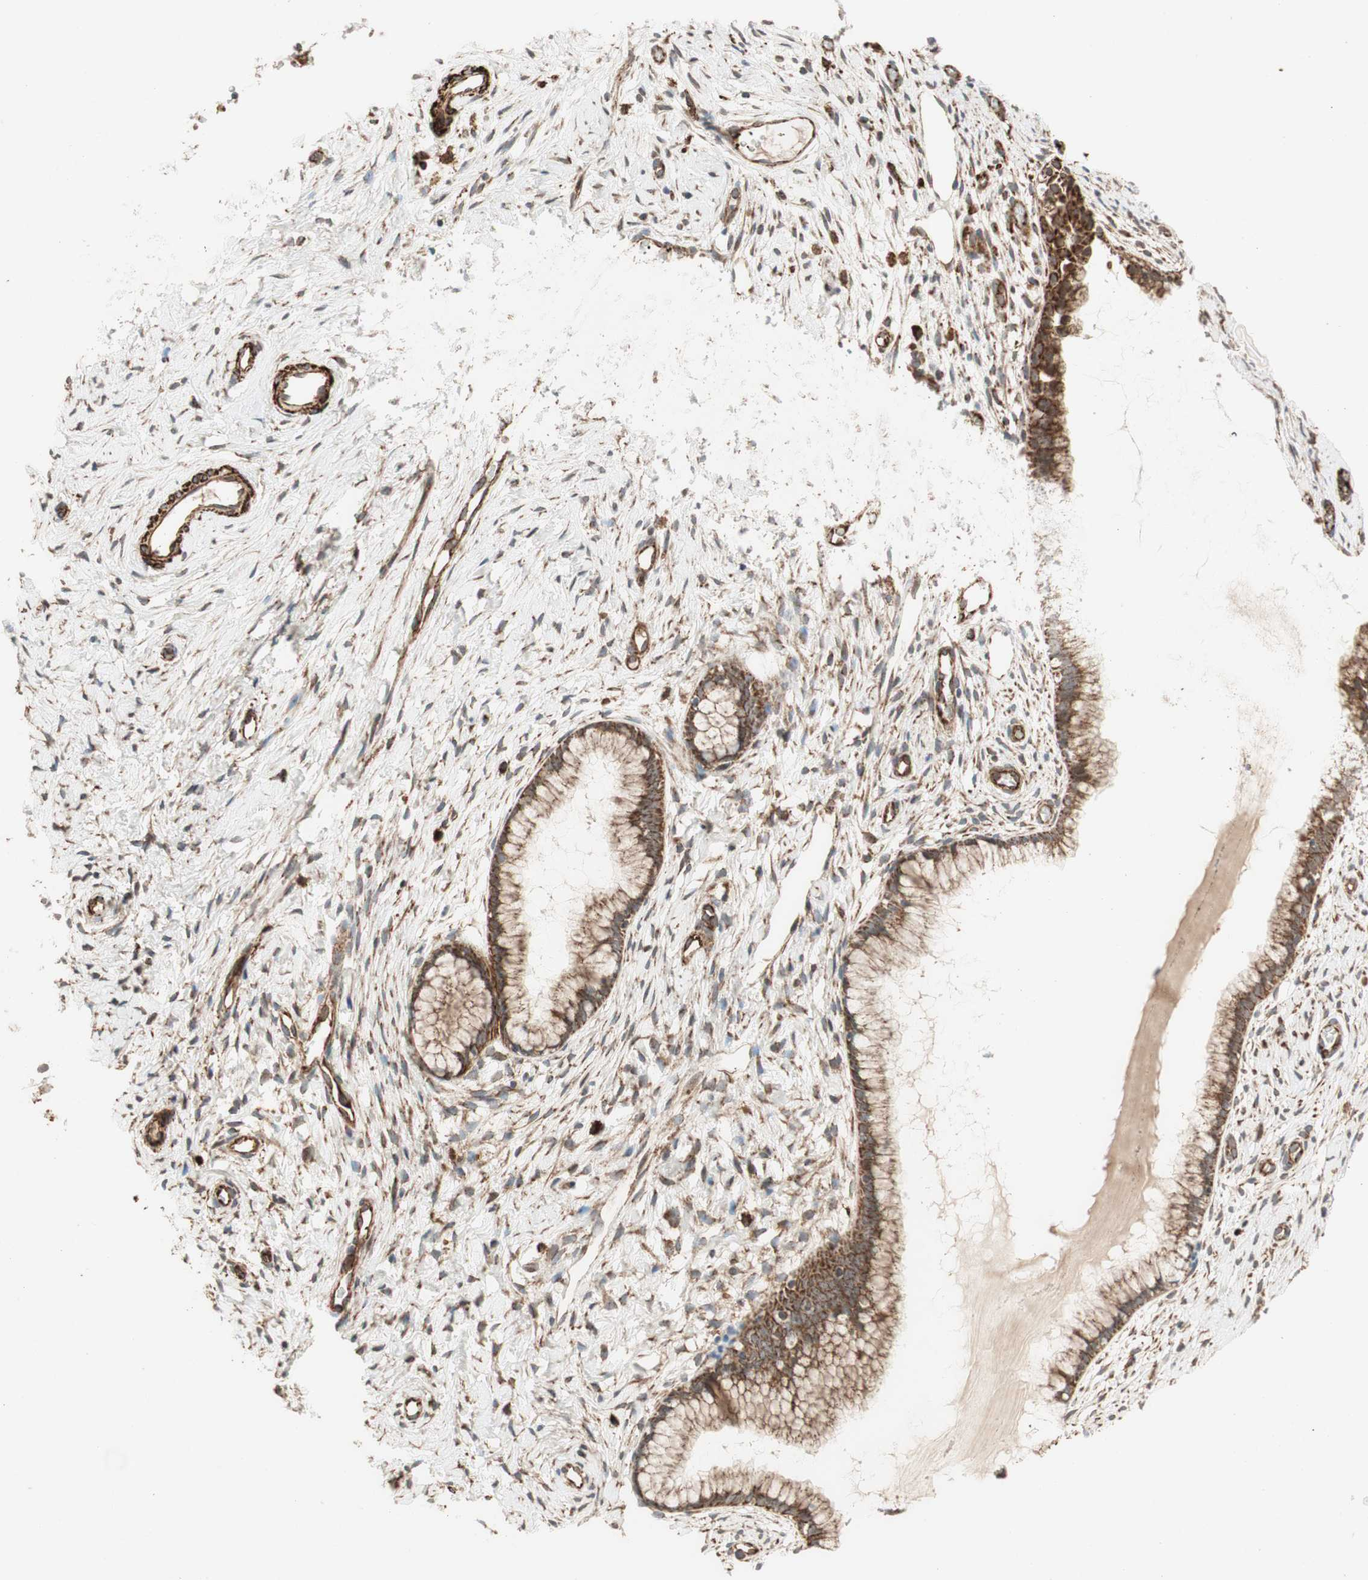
{"staining": {"intensity": "strong", "quantity": ">75%", "location": "cytoplasmic/membranous"}, "tissue": "cervix", "cell_type": "Glandular cells", "image_type": "normal", "snomed": [{"axis": "morphology", "description": "Normal tissue, NOS"}, {"axis": "topography", "description": "Cervix"}], "caption": "Immunohistochemistry (IHC) photomicrograph of unremarkable cervix: cervix stained using IHC reveals high levels of strong protein expression localized specifically in the cytoplasmic/membranous of glandular cells, appearing as a cytoplasmic/membranous brown color.", "gene": "AKAP1", "patient": {"sex": "female", "age": 65}}